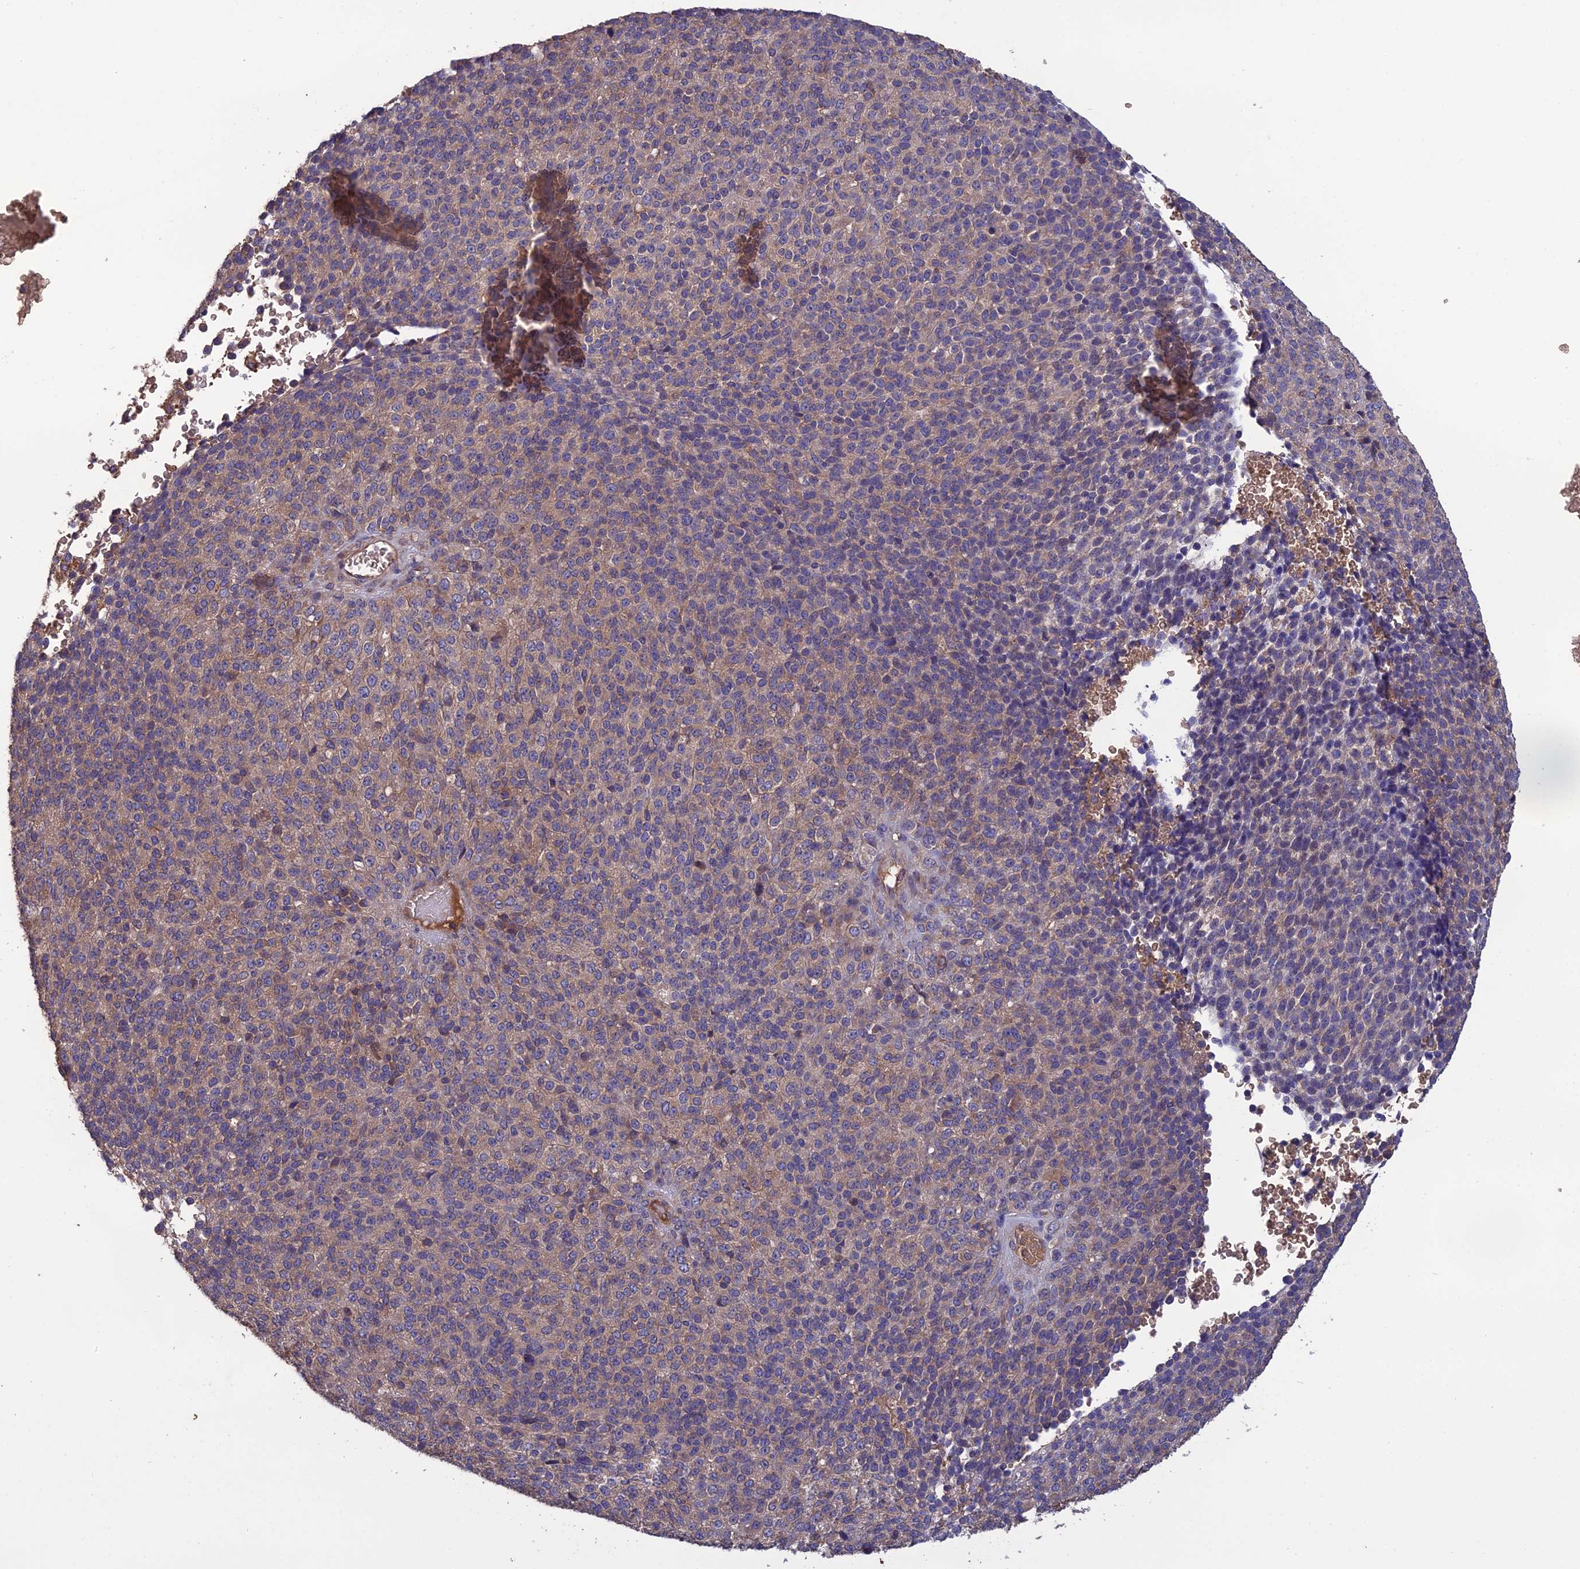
{"staining": {"intensity": "weak", "quantity": "25%-75%", "location": "cytoplasmic/membranous"}, "tissue": "melanoma", "cell_type": "Tumor cells", "image_type": "cancer", "snomed": [{"axis": "morphology", "description": "Malignant melanoma, Metastatic site"}, {"axis": "topography", "description": "Brain"}], "caption": "Malignant melanoma (metastatic site) tissue displays weak cytoplasmic/membranous expression in about 25%-75% of tumor cells, visualized by immunohistochemistry.", "gene": "GALR2", "patient": {"sex": "female", "age": 56}}